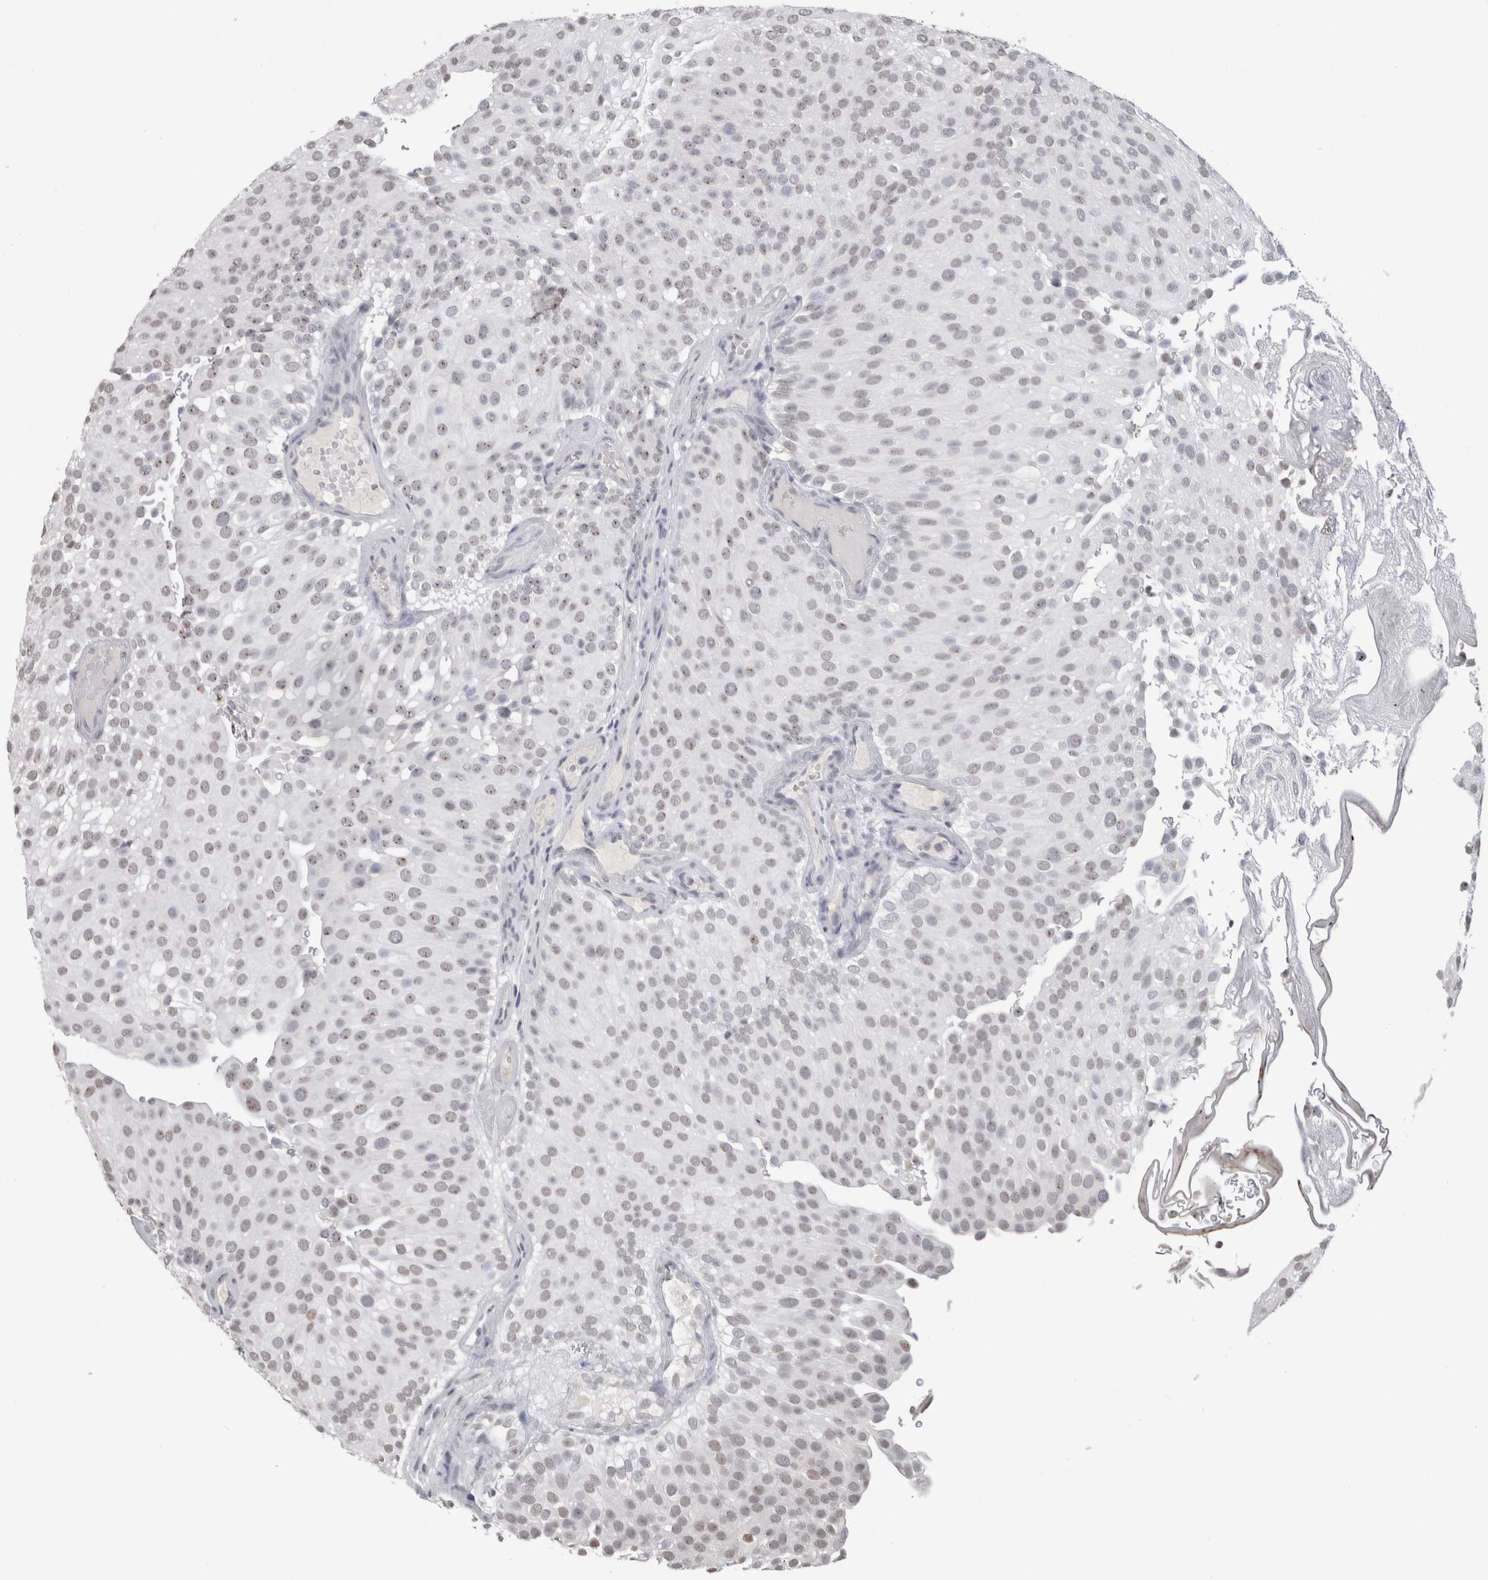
{"staining": {"intensity": "weak", "quantity": "25%-75%", "location": "nuclear"}, "tissue": "urothelial cancer", "cell_type": "Tumor cells", "image_type": "cancer", "snomed": [{"axis": "morphology", "description": "Urothelial carcinoma, Low grade"}, {"axis": "topography", "description": "Urinary bladder"}], "caption": "Human urothelial carcinoma (low-grade) stained with a protein marker shows weak staining in tumor cells.", "gene": "CADM3", "patient": {"sex": "male", "age": 78}}